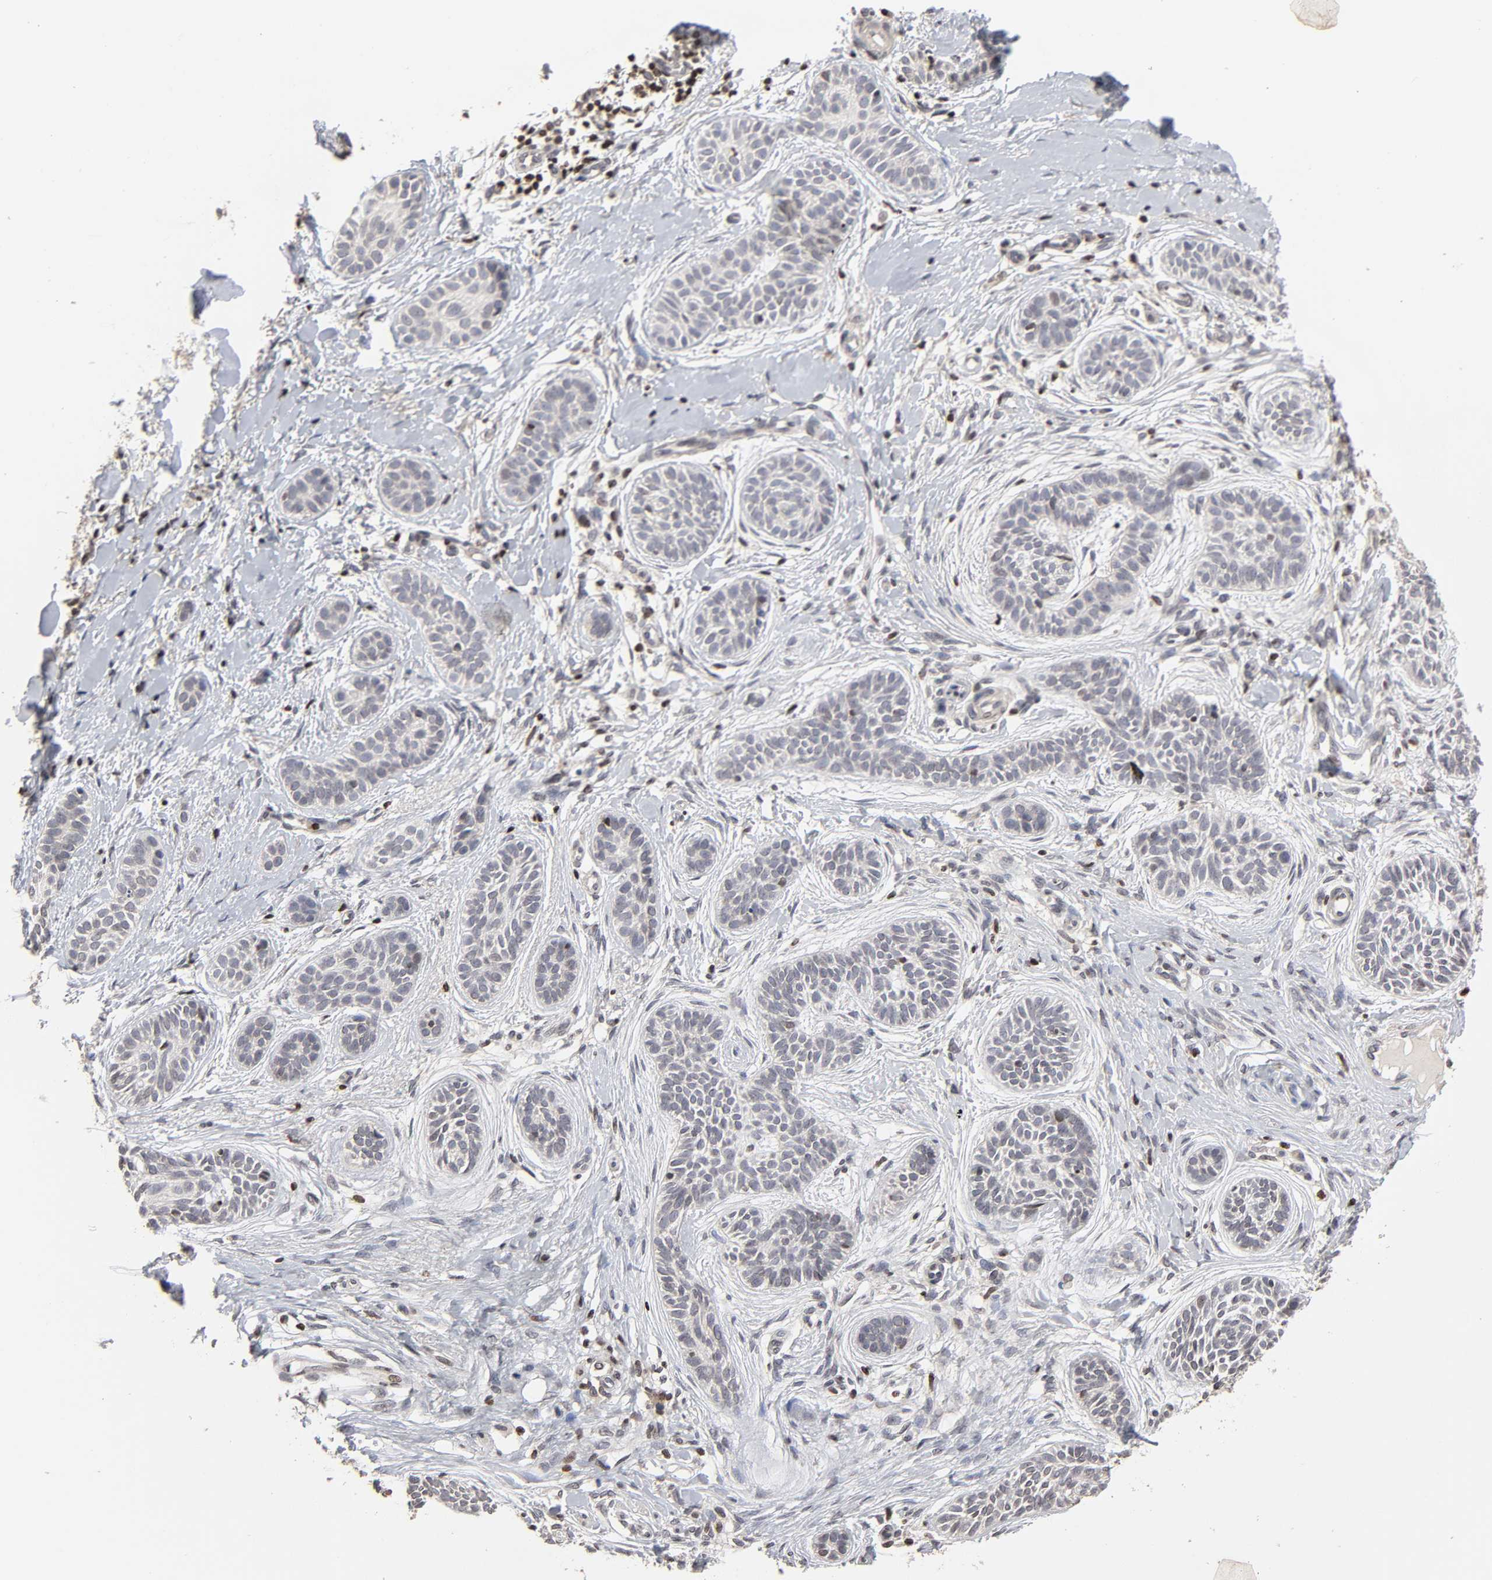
{"staining": {"intensity": "negative", "quantity": "none", "location": "none"}, "tissue": "skin cancer", "cell_type": "Tumor cells", "image_type": "cancer", "snomed": [{"axis": "morphology", "description": "Normal tissue, NOS"}, {"axis": "morphology", "description": "Basal cell carcinoma"}, {"axis": "topography", "description": "Skin"}], "caption": "Protein analysis of skin cancer demonstrates no significant expression in tumor cells.", "gene": "ZNF473", "patient": {"sex": "male", "age": 63}}